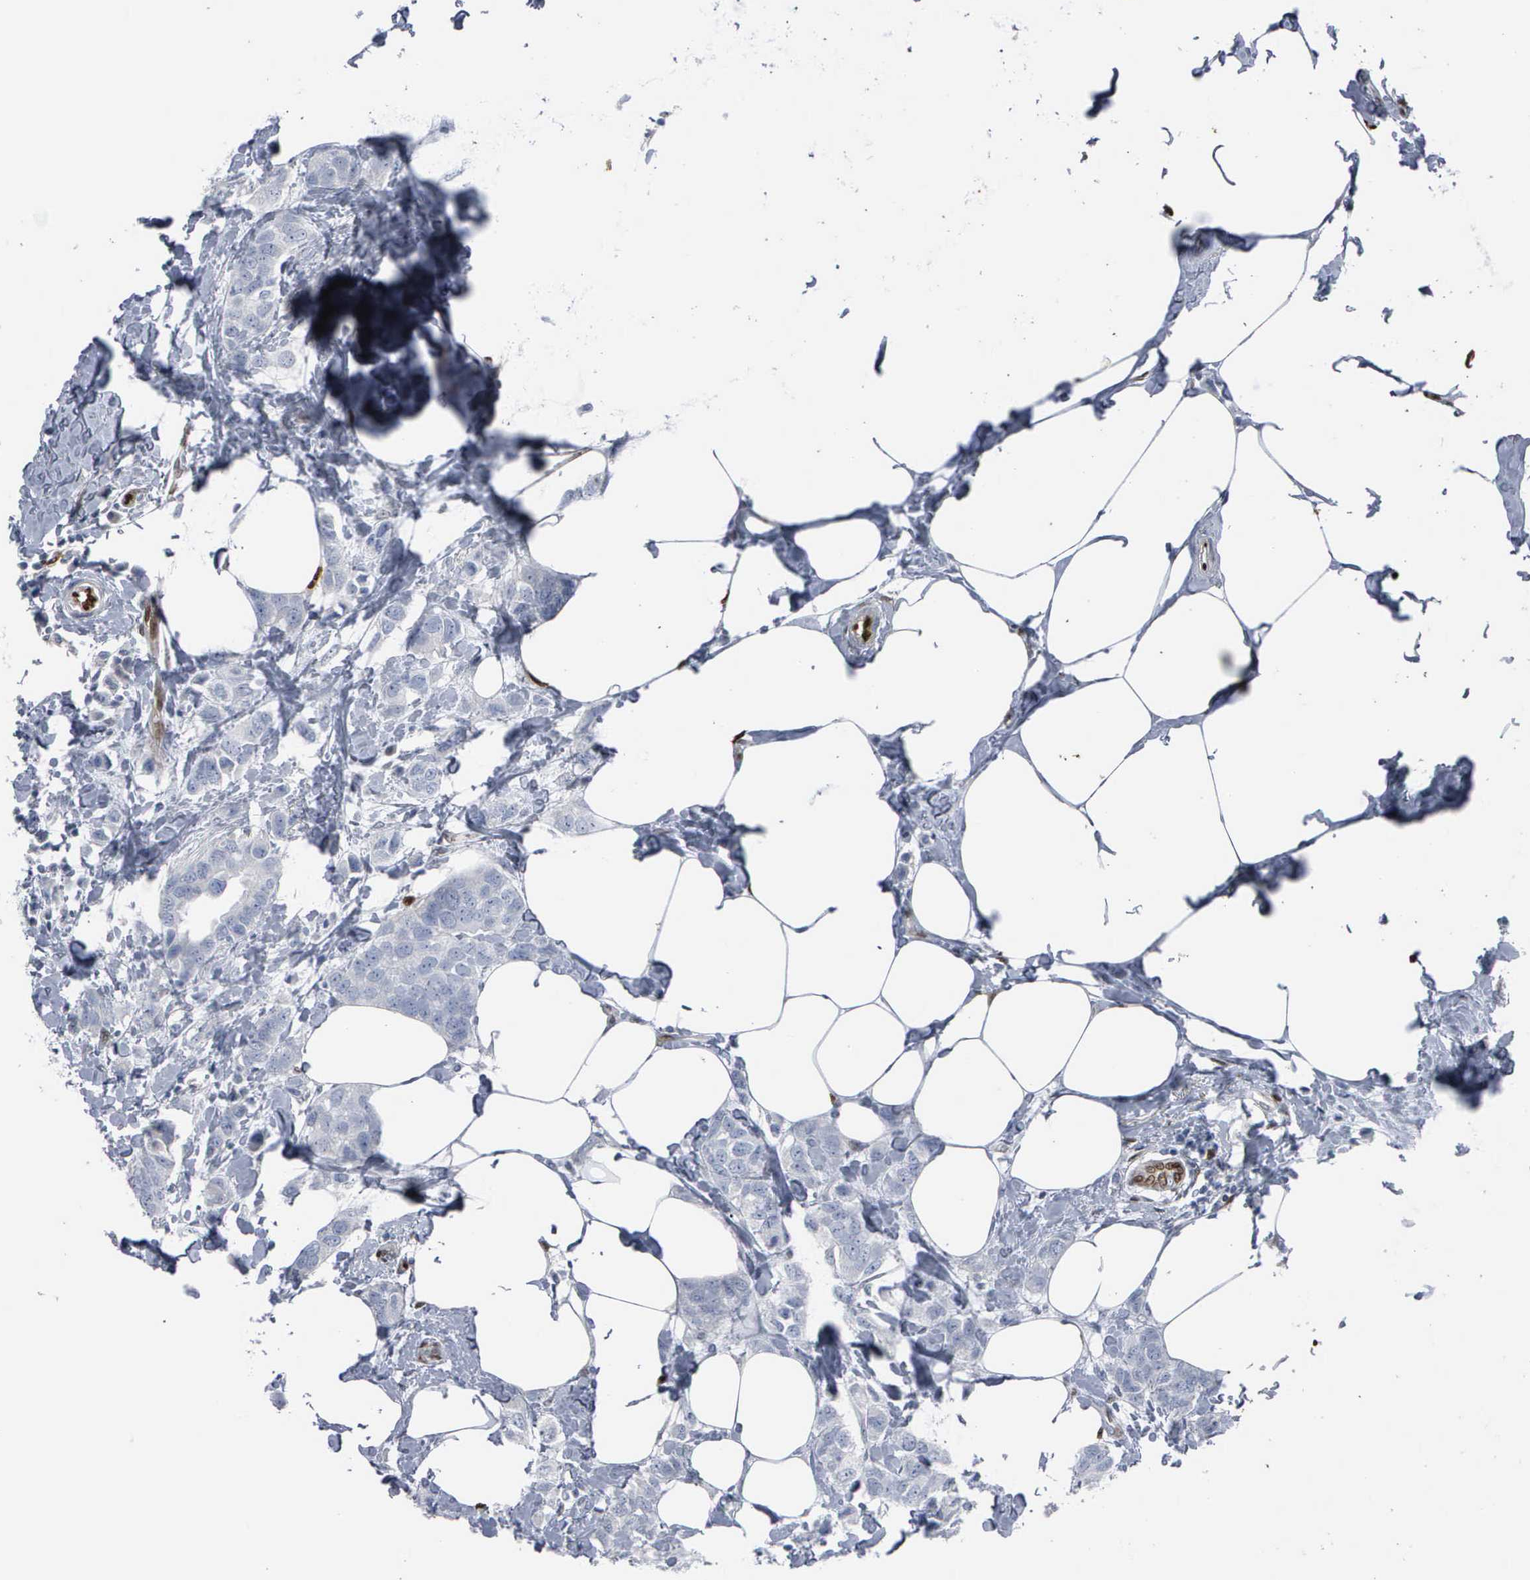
{"staining": {"intensity": "negative", "quantity": "none", "location": "none"}, "tissue": "breast cancer", "cell_type": "Tumor cells", "image_type": "cancer", "snomed": [{"axis": "morphology", "description": "Normal tissue, NOS"}, {"axis": "morphology", "description": "Duct carcinoma"}, {"axis": "topography", "description": "Breast"}], "caption": "Tumor cells show no significant expression in invasive ductal carcinoma (breast). (Immunohistochemistry (ihc), brightfield microscopy, high magnification).", "gene": "FGF2", "patient": {"sex": "female", "age": 50}}